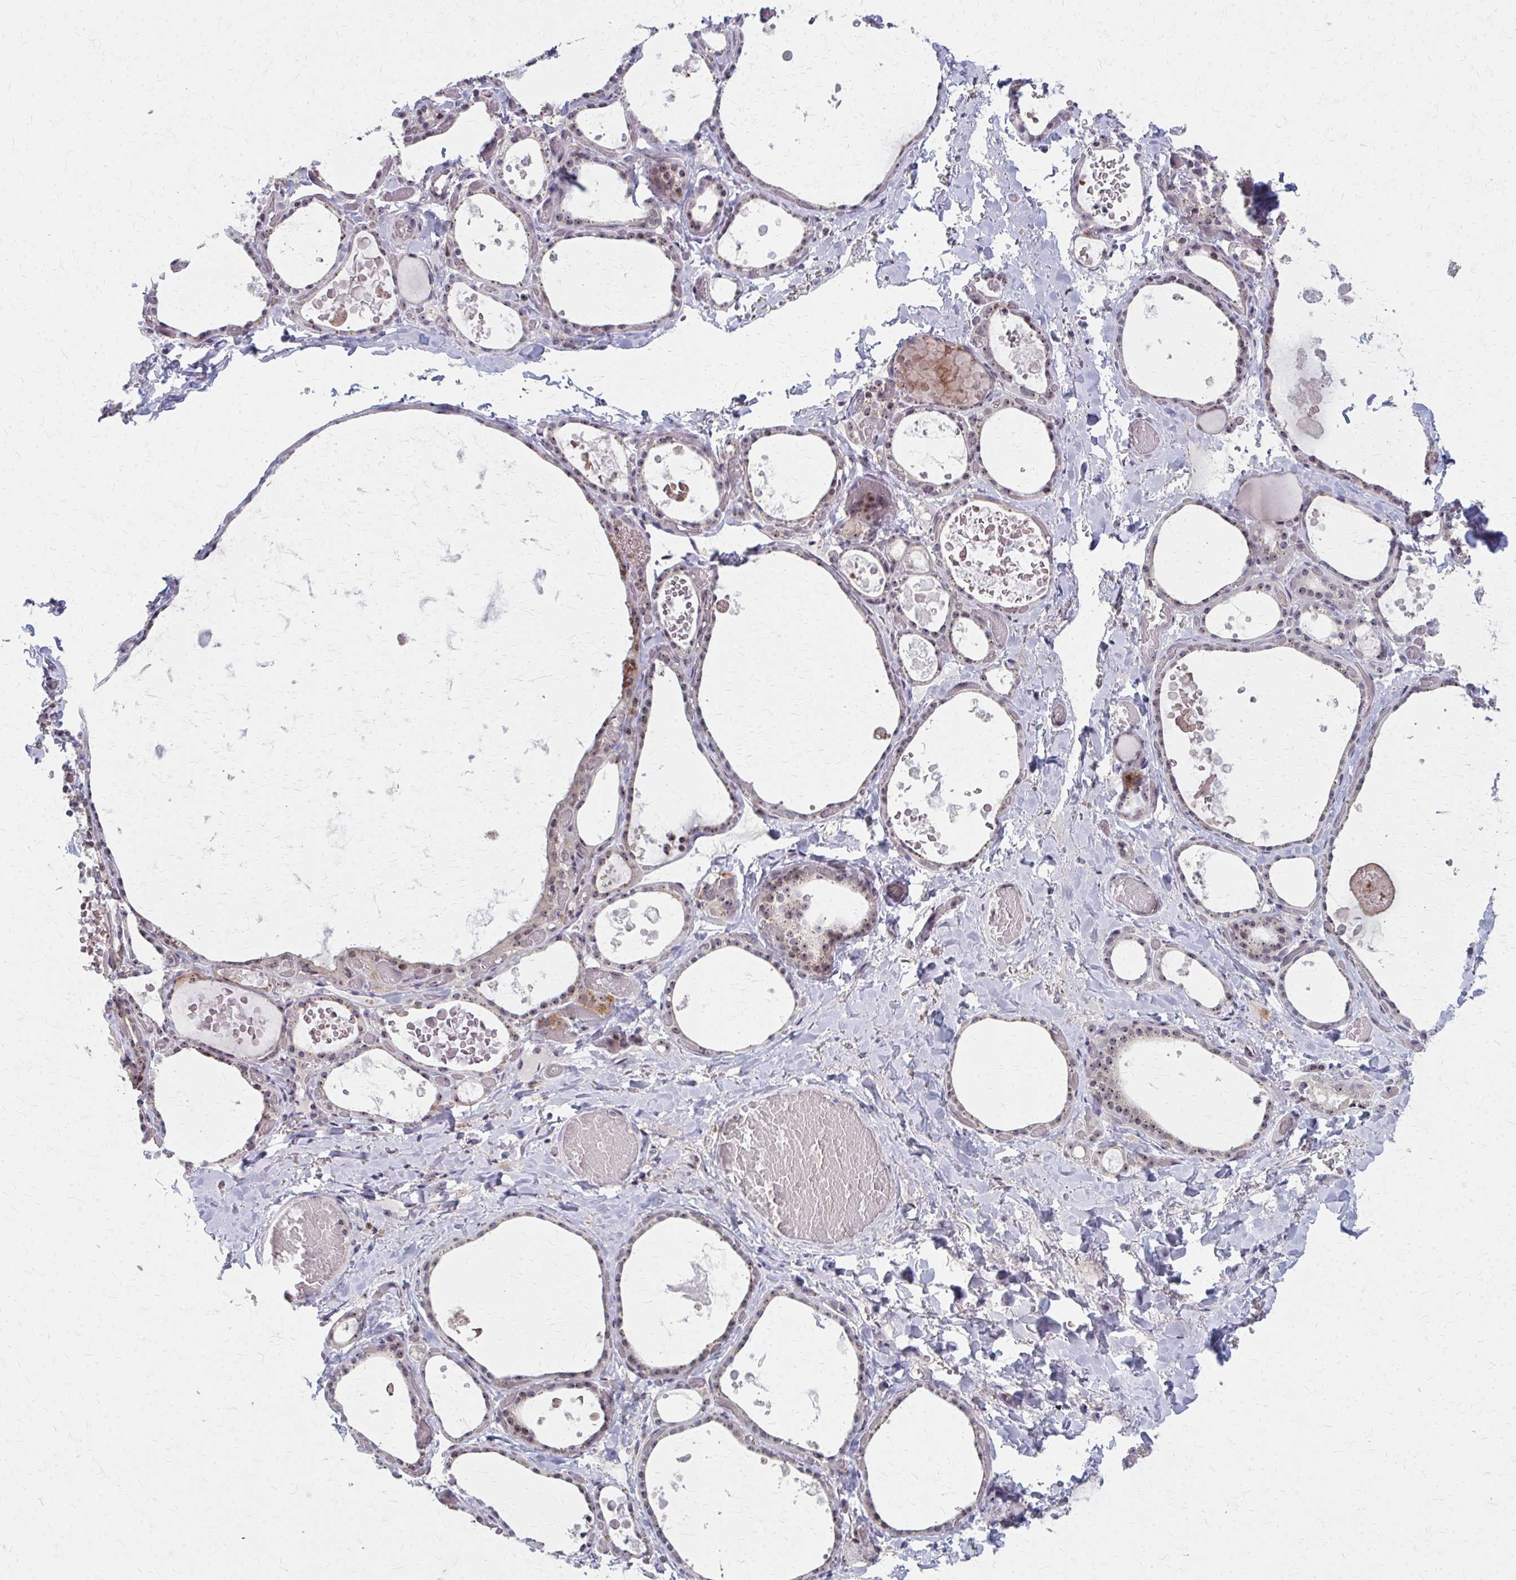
{"staining": {"intensity": "weak", "quantity": "25%-75%", "location": "cytoplasmic/membranous,nuclear"}, "tissue": "thyroid gland", "cell_type": "Glandular cells", "image_type": "normal", "snomed": [{"axis": "morphology", "description": "Normal tissue, NOS"}, {"axis": "topography", "description": "Thyroid gland"}], "caption": "Immunohistochemical staining of benign human thyroid gland demonstrates 25%-75% levels of weak cytoplasmic/membranous,nuclear protein staining in about 25%-75% of glandular cells. Immunohistochemistry stains the protein in brown and the nuclei are stained blue.", "gene": "NUDT16", "patient": {"sex": "female", "age": 56}}